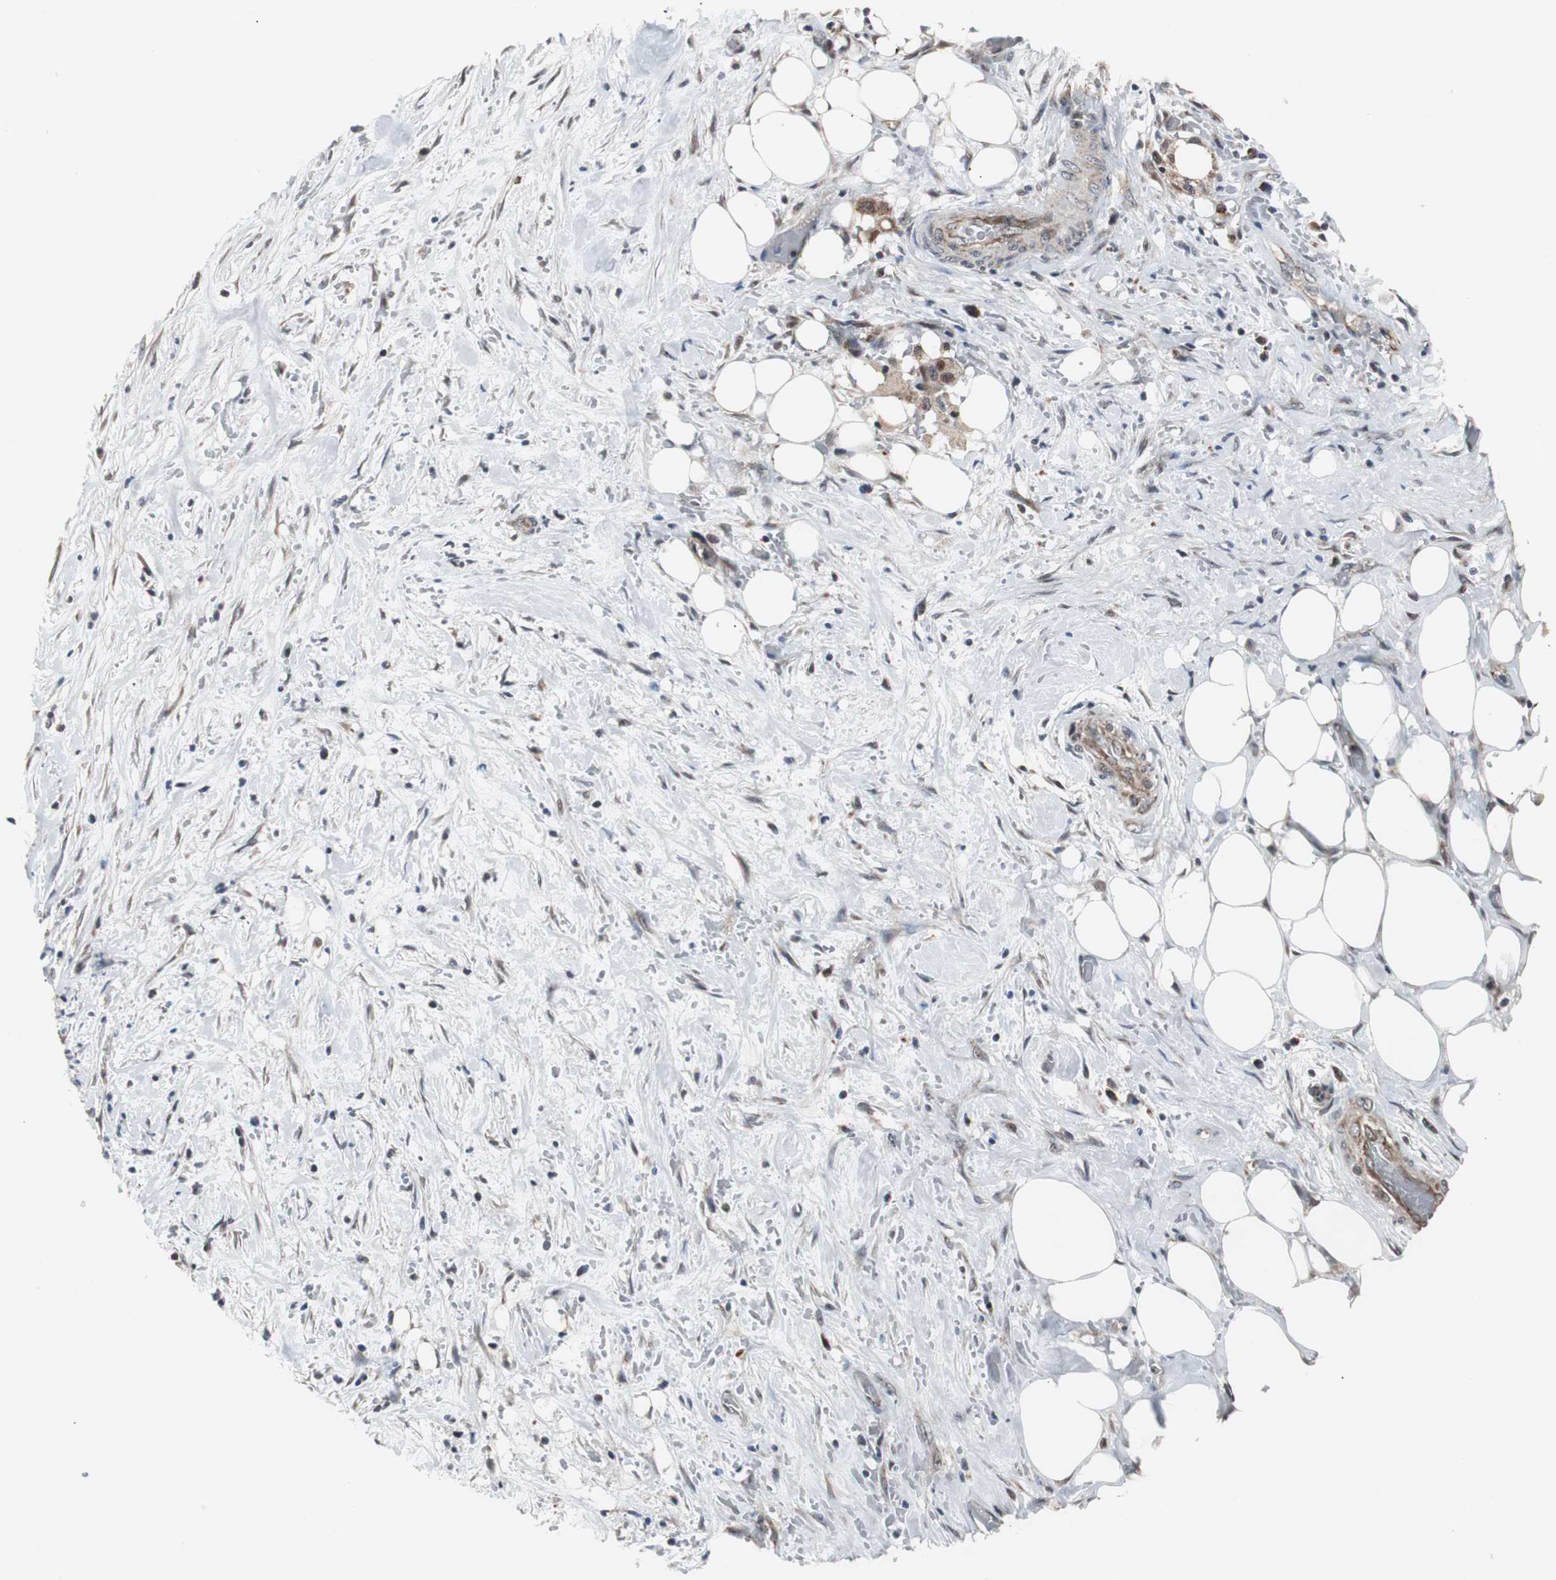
{"staining": {"intensity": "moderate", "quantity": "25%-75%", "location": "cytoplasmic/membranous"}, "tissue": "liver cancer", "cell_type": "Tumor cells", "image_type": "cancer", "snomed": [{"axis": "morphology", "description": "Cholangiocarcinoma"}, {"axis": "topography", "description": "Liver"}], "caption": "A medium amount of moderate cytoplasmic/membranous expression is present in about 25%-75% of tumor cells in liver cancer tissue.", "gene": "MRPL40", "patient": {"sex": "female", "age": 68}}